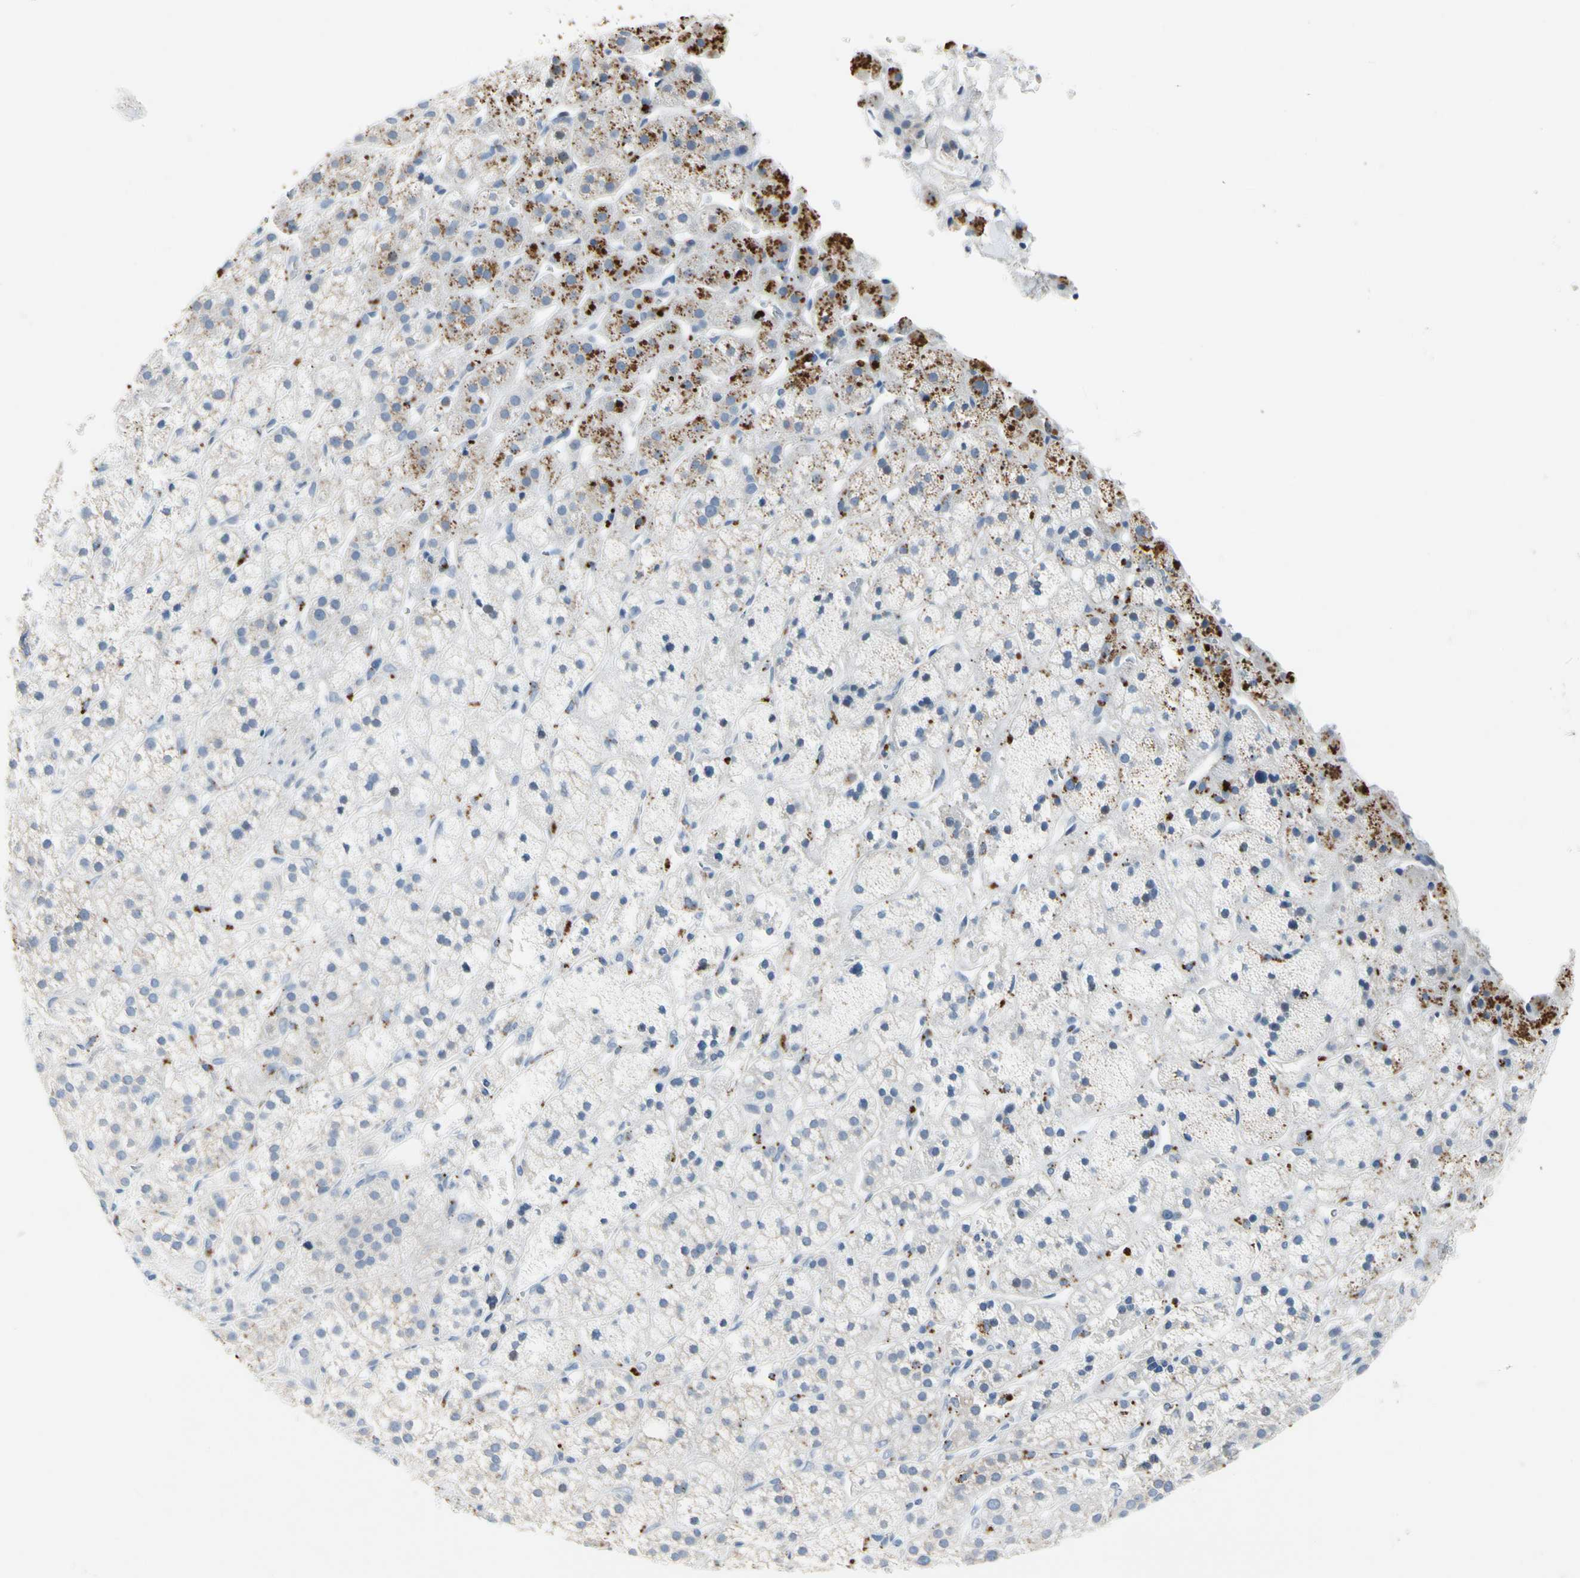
{"staining": {"intensity": "moderate", "quantity": "25%-75%", "location": "cytoplasmic/membranous"}, "tissue": "adrenal gland", "cell_type": "Glandular cells", "image_type": "normal", "snomed": [{"axis": "morphology", "description": "Normal tissue, NOS"}, {"axis": "topography", "description": "Adrenal gland"}], "caption": "Immunohistochemical staining of unremarkable adrenal gland displays 25%-75% levels of moderate cytoplasmic/membranous protein staining in approximately 25%-75% of glandular cells.", "gene": "RETSAT", "patient": {"sex": "male", "age": 56}}